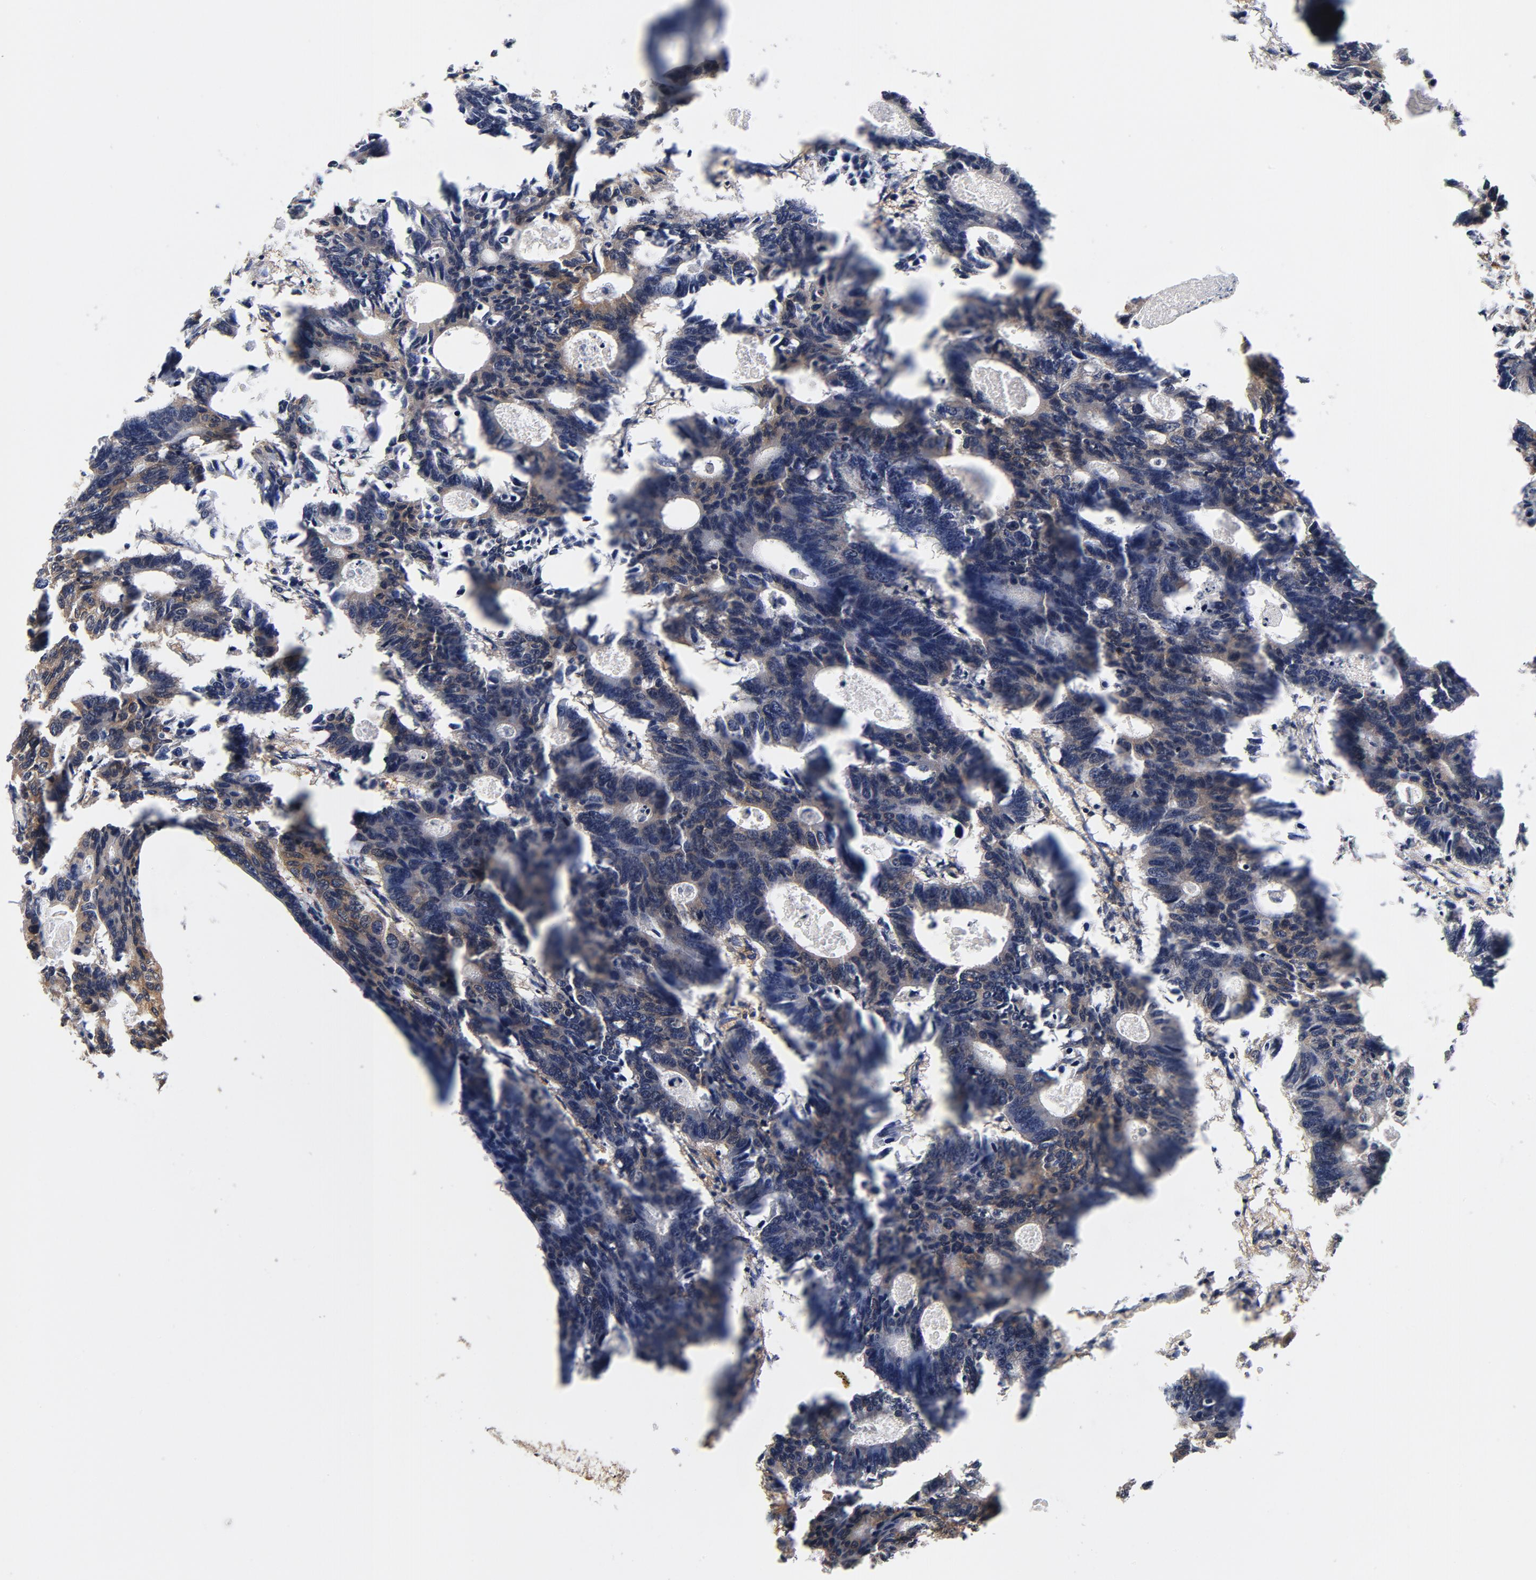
{"staining": {"intensity": "negative", "quantity": "none", "location": "none"}, "tissue": "colorectal cancer", "cell_type": "Tumor cells", "image_type": "cancer", "snomed": [{"axis": "morphology", "description": "Adenocarcinoma, NOS"}, {"axis": "topography", "description": "Colon"}], "caption": "Immunohistochemical staining of colorectal adenocarcinoma demonstrates no significant expression in tumor cells. (DAB IHC with hematoxylin counter stain).", "gene": "ASMTL", "patient": {"sex": "female", "age": 55}}